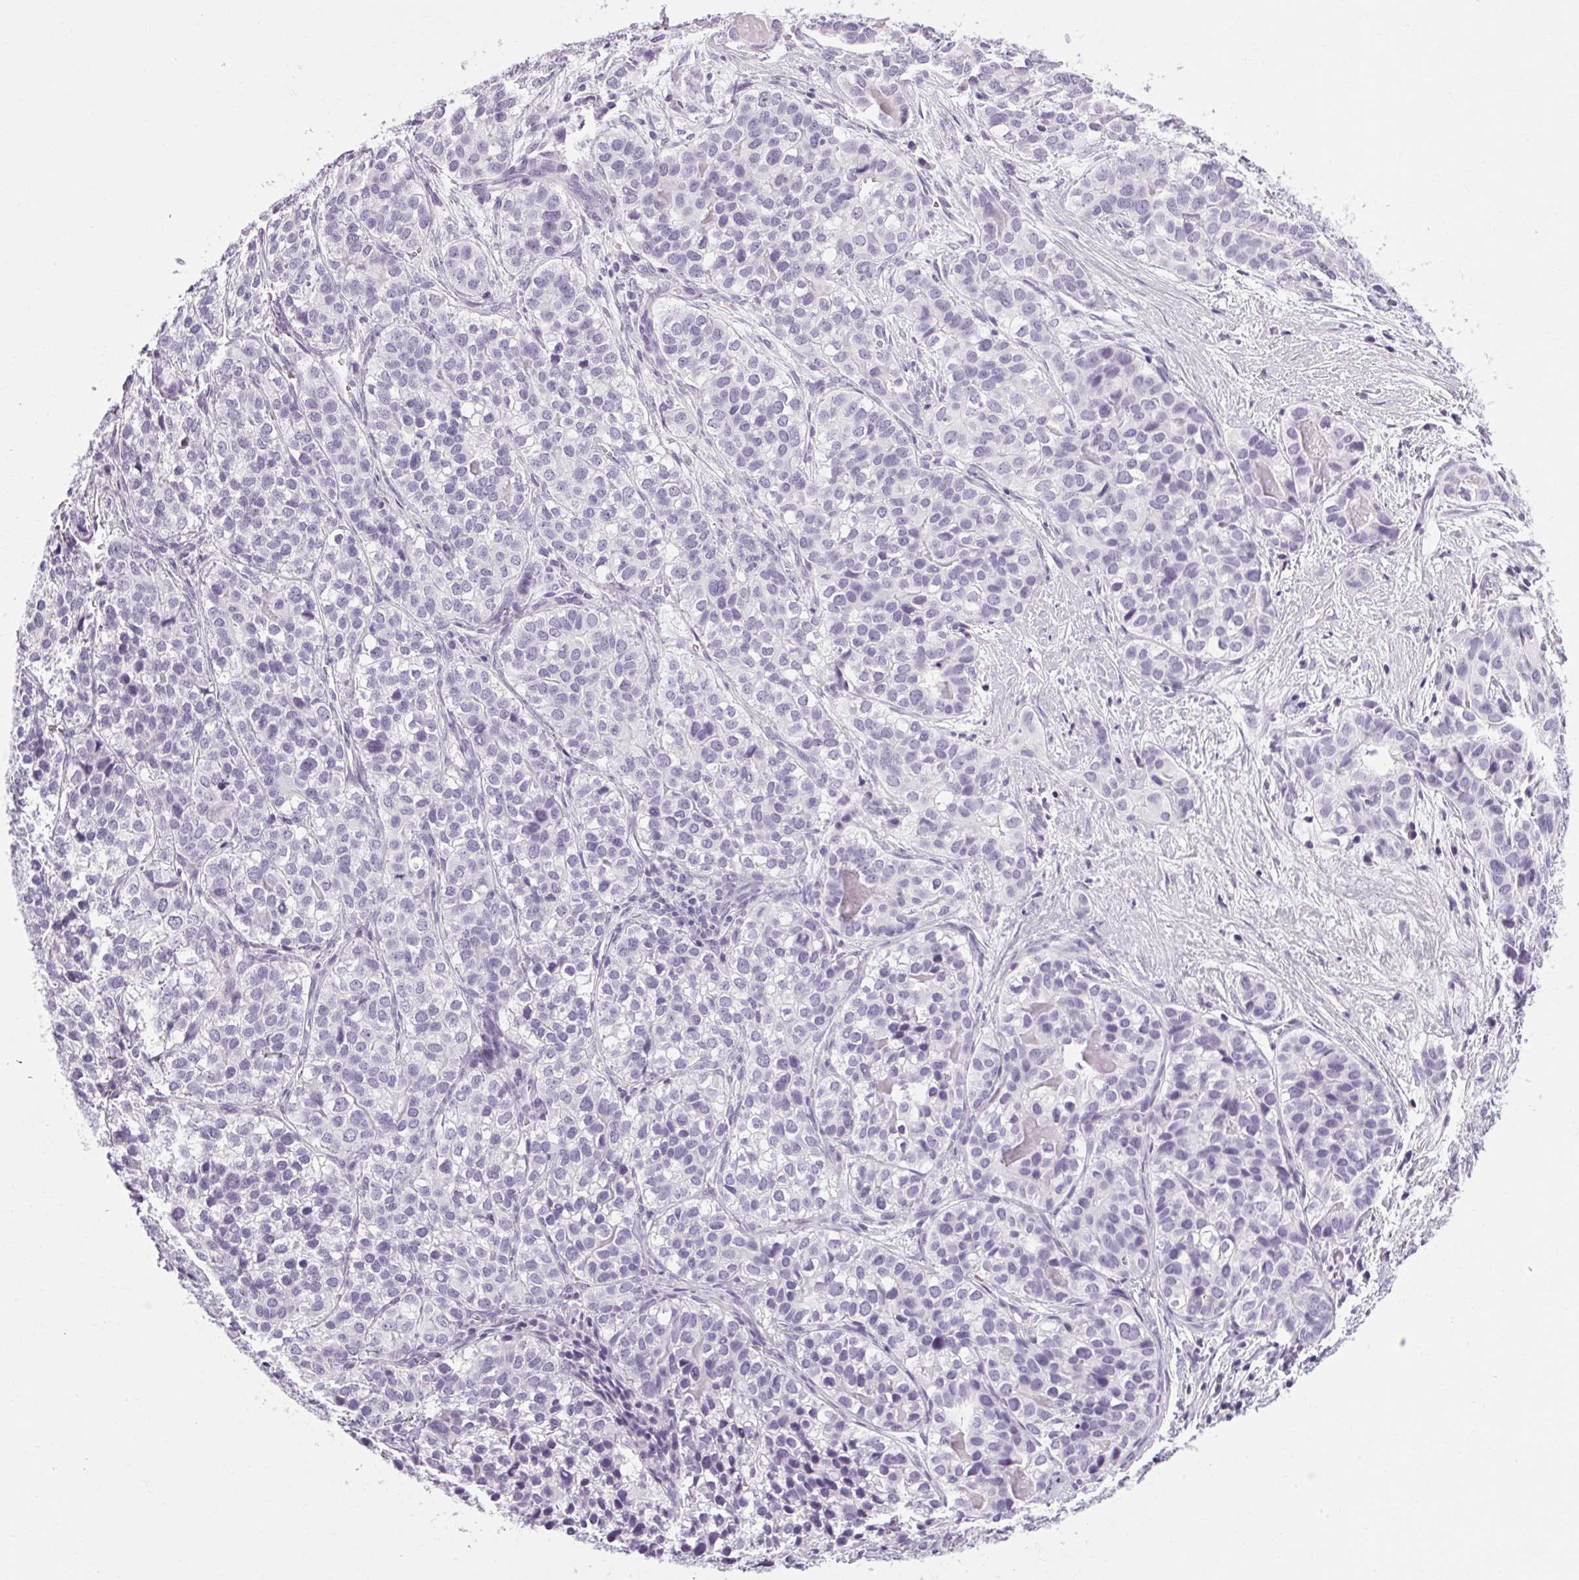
{"staining": {"intensity": "negative", "quantity": "none", "location": "none"}, "tissue": "liver cancer", "cell_type": "Tumor cells", "image_type": "cancer", "snomed": [{"axis": "morphology", "description": "Cholangiocarcinoma"}, {"axis": "topography", "description": "Liver"}], "caption": "DAB immunohistochemical staining of human cholangiocarcinoma (liver) reveals no significant positivity in tumor cells. The staining was performed using DAB (3,3'-diaminobenzidine) to visualize the protein expression in brown, while the nuclei were stained in blue with hematoxylin (Magnification: 20x).", "gene": "POMC", "patient": {"sex": "male", "age": 56}}